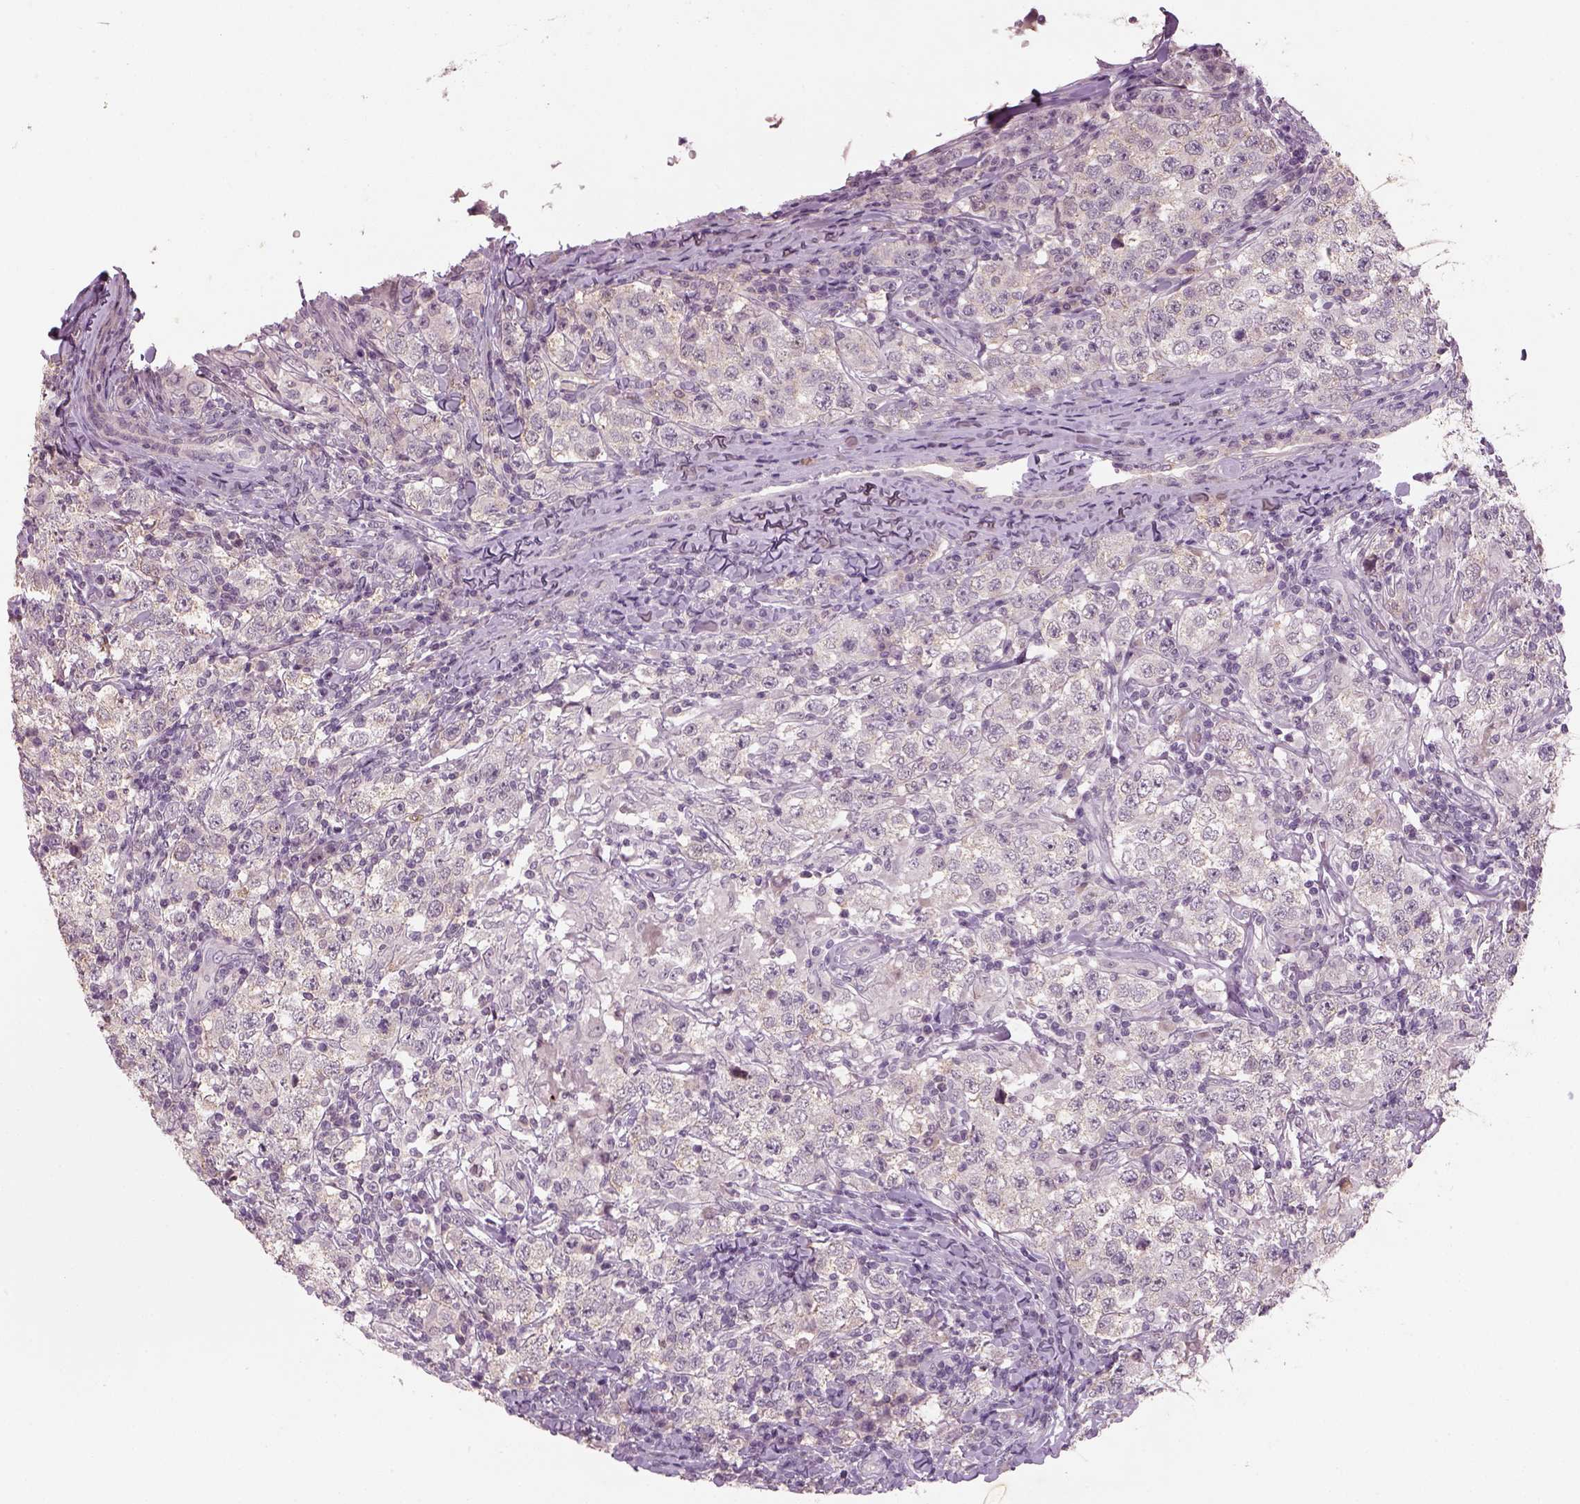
{"staining": {"intensity": "negative", "quantity": "none", "location": "none"}, "tissue": "testis cancer", "cell_type": "Tumor cells", "image_type": "cancer", "snomed": [{"axis": "morphology", "description": "Seminoma, NOS"}, {"axis": "morphology", "description": "Carcinoma, Embryonal, NOS"}, {"axis": "topography", "description": "Testis"}], "caption": "Human testis cancer (embryonal carcinoma) stained for a protein using immunohistochemistry (IHC) demonstrates no positivity in tumor cells.", "gene": "GDNF", "patient": {"sex": "male", "age": 41}}